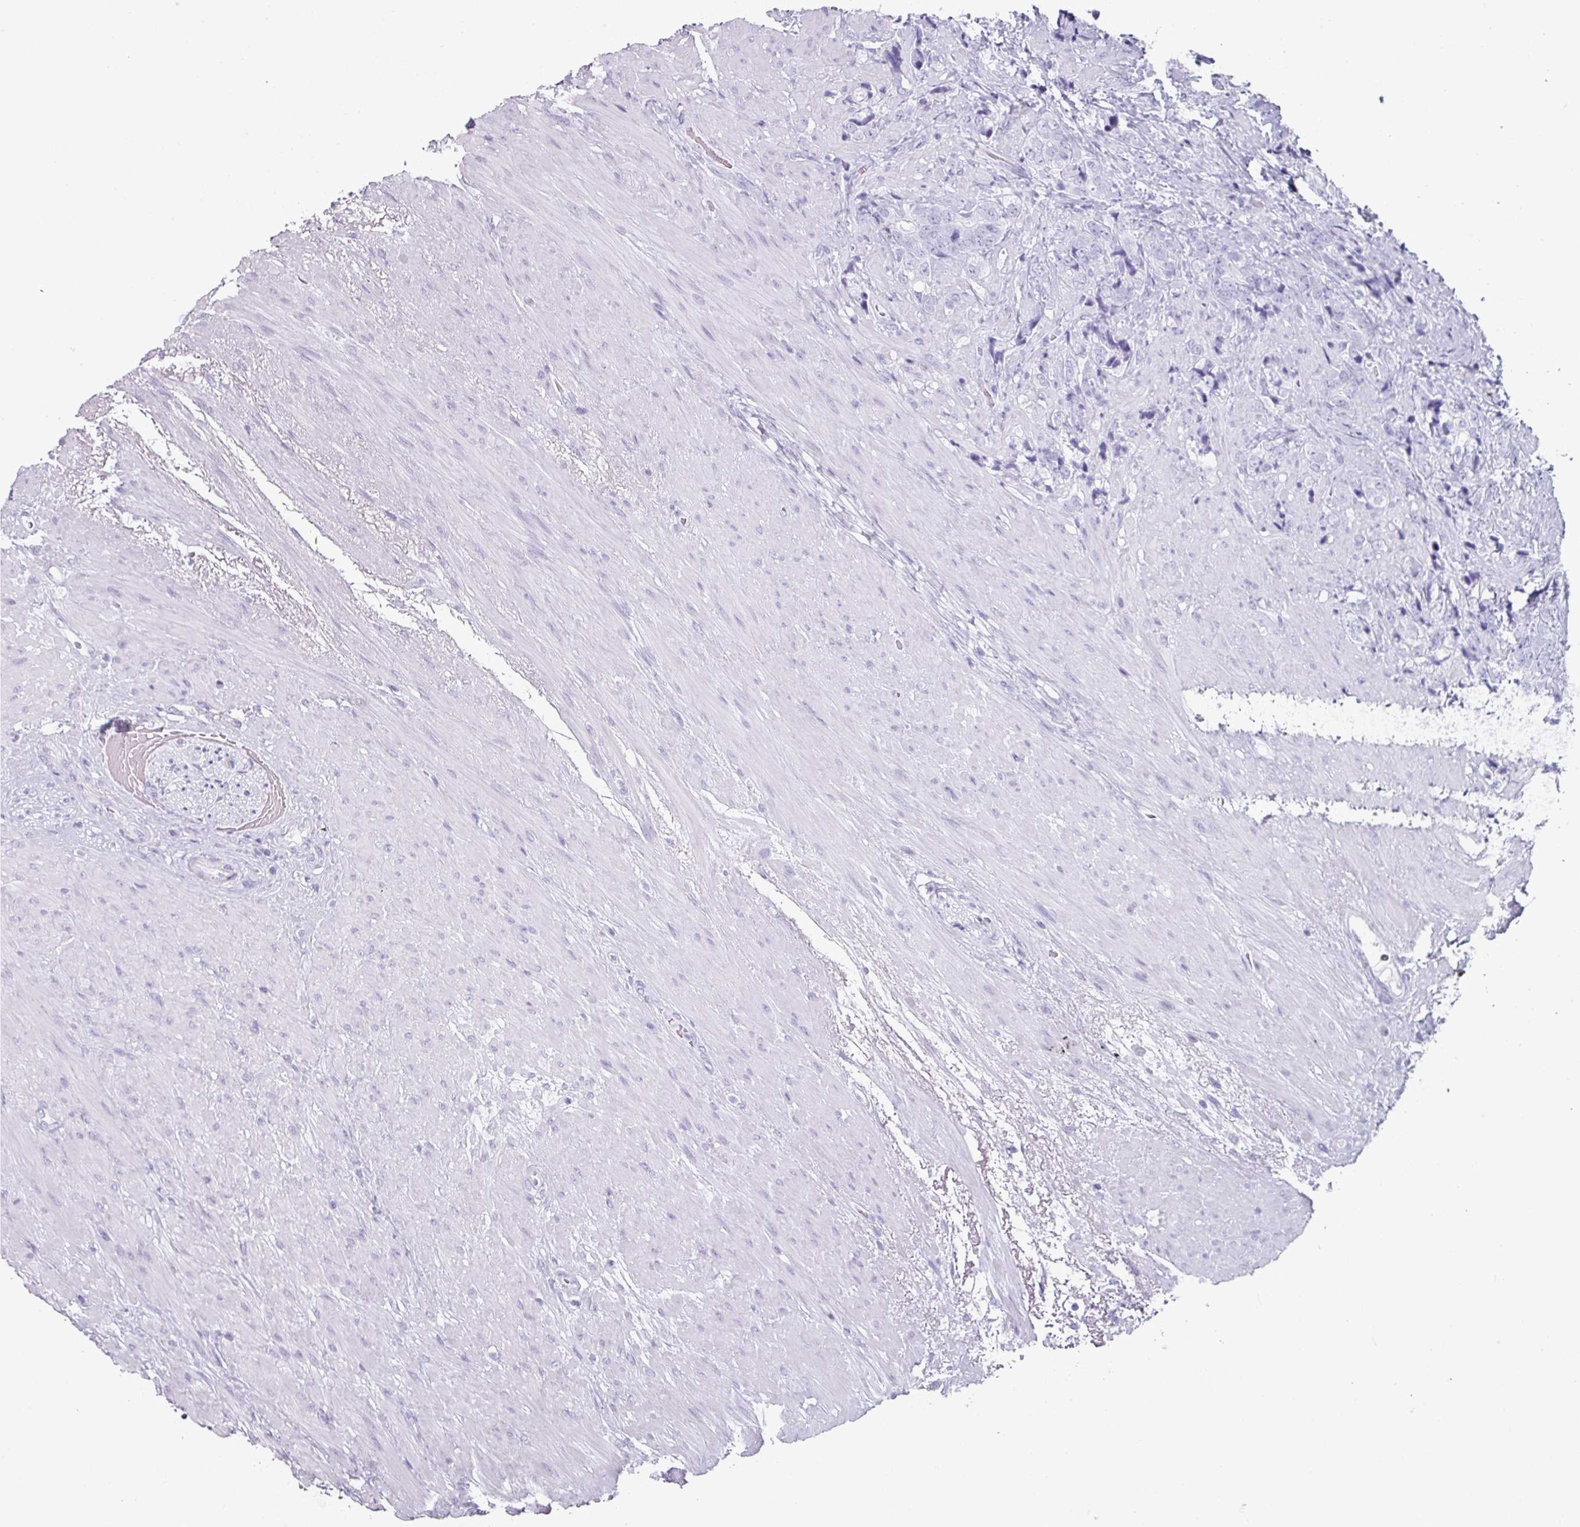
{"staining": {"intensity": "negative", "quantity": "none", "location": "none"}, "tissue": "prostate cancer", "cell_type": "Tumor cells", "image_type": "cancer", "snomed": [{"axis": "morphology", "description": "Adenocarcinoma, High grade"}, {"axis": "topography", "description": "Prostate"}], "caption": "A micrograph of human prostate adenocarcinoma (high-grade) is negative for staining in tumor cells. (Immunohistochemistry, brightfield microscopy, high magnification).", "gene": "C19orf33", "patient": {"sex": "male", "age": 74}}